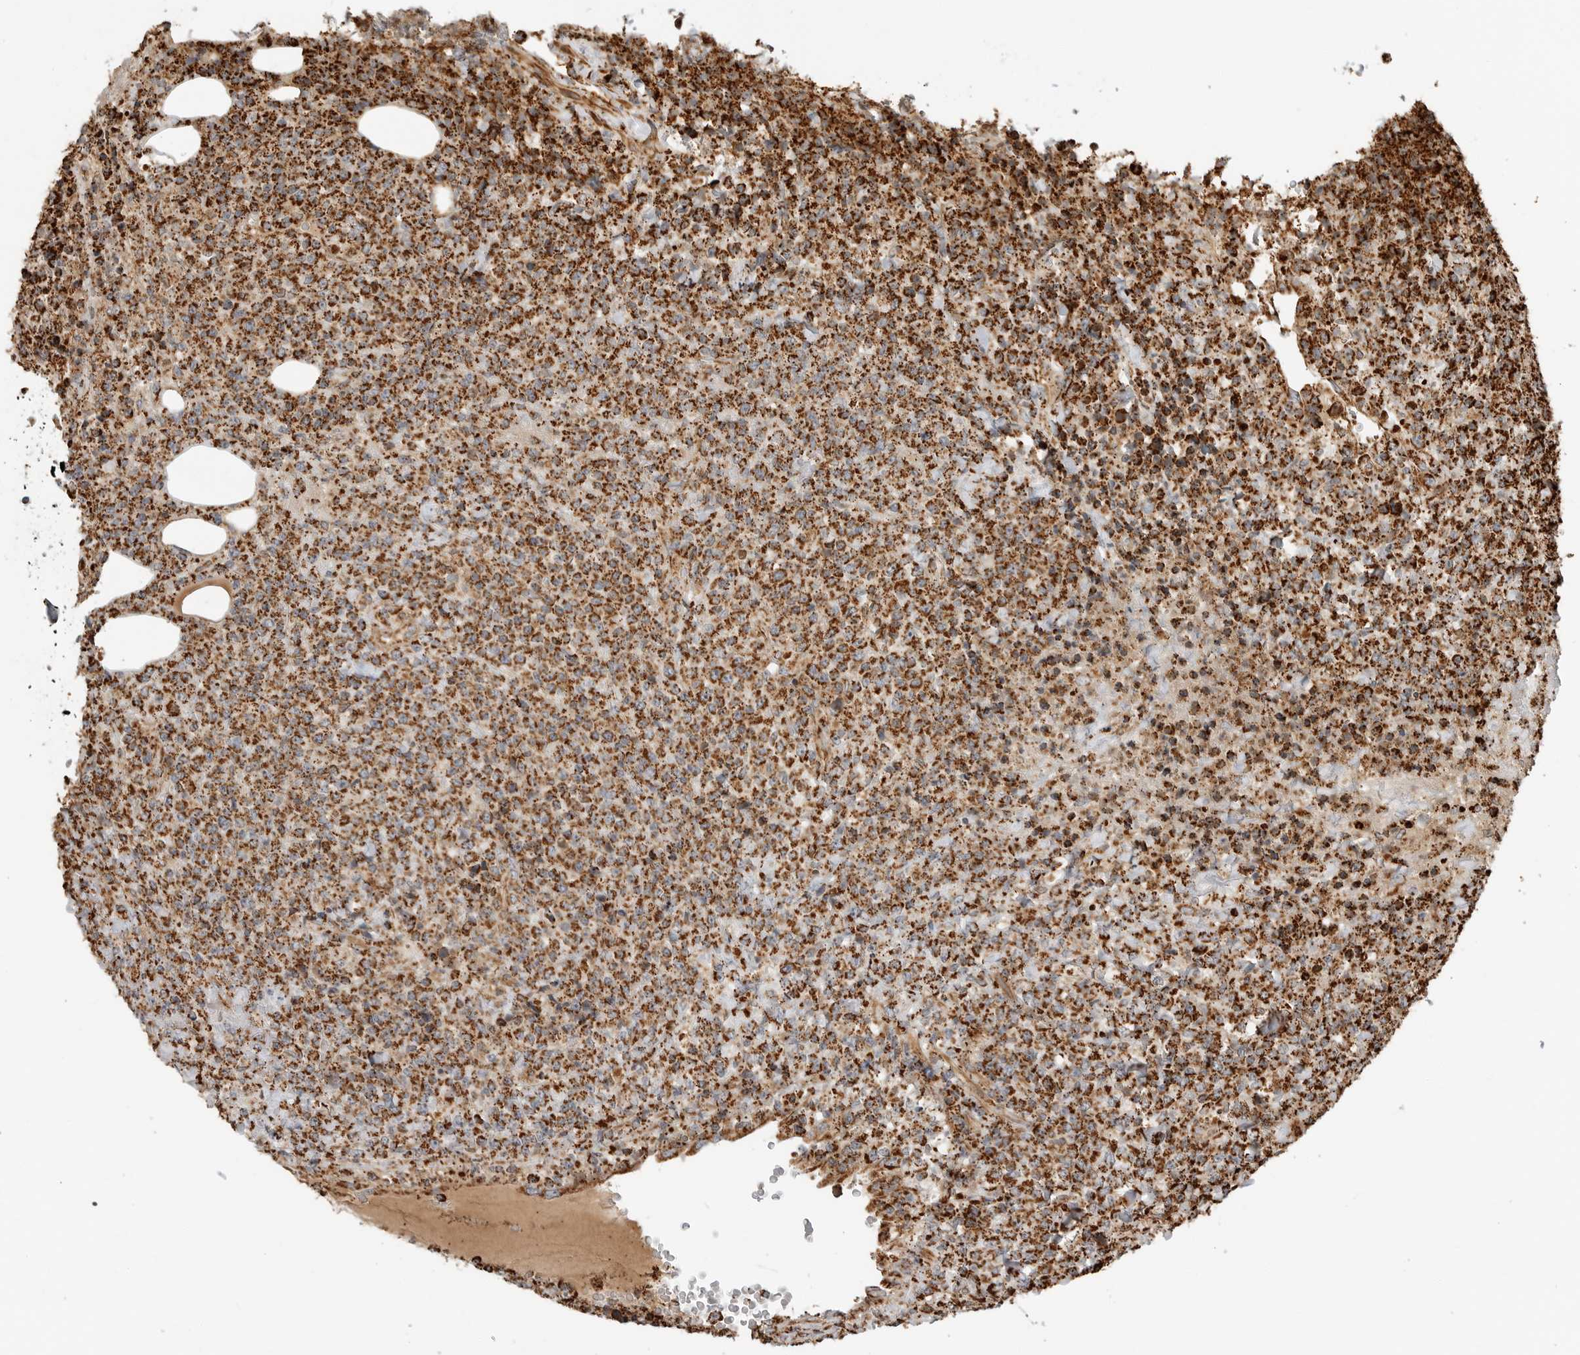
{"staining": {"intensity": "strong", "quantity": ">75%", "location": "cytoplasmic/membranous"}, "tissue": "lymphoma", "cell_type": "Tumor cells", "image_type": "cancer", "snomed": [{"axis": "morphology", "description": "Malignant lymphoma, non-Hodgkin's type, High grade"}, {"axis": "topography", "description": "Lymph node"}], "caption": "Tumor cells show strong cytoplasmic/membranous staining in approximately >75% of cells in malignant lymphoma, non-Hodgkin's type (high-grade).", "gene": "BMP2K", "patient": {"sex": "male", "age": 13}}